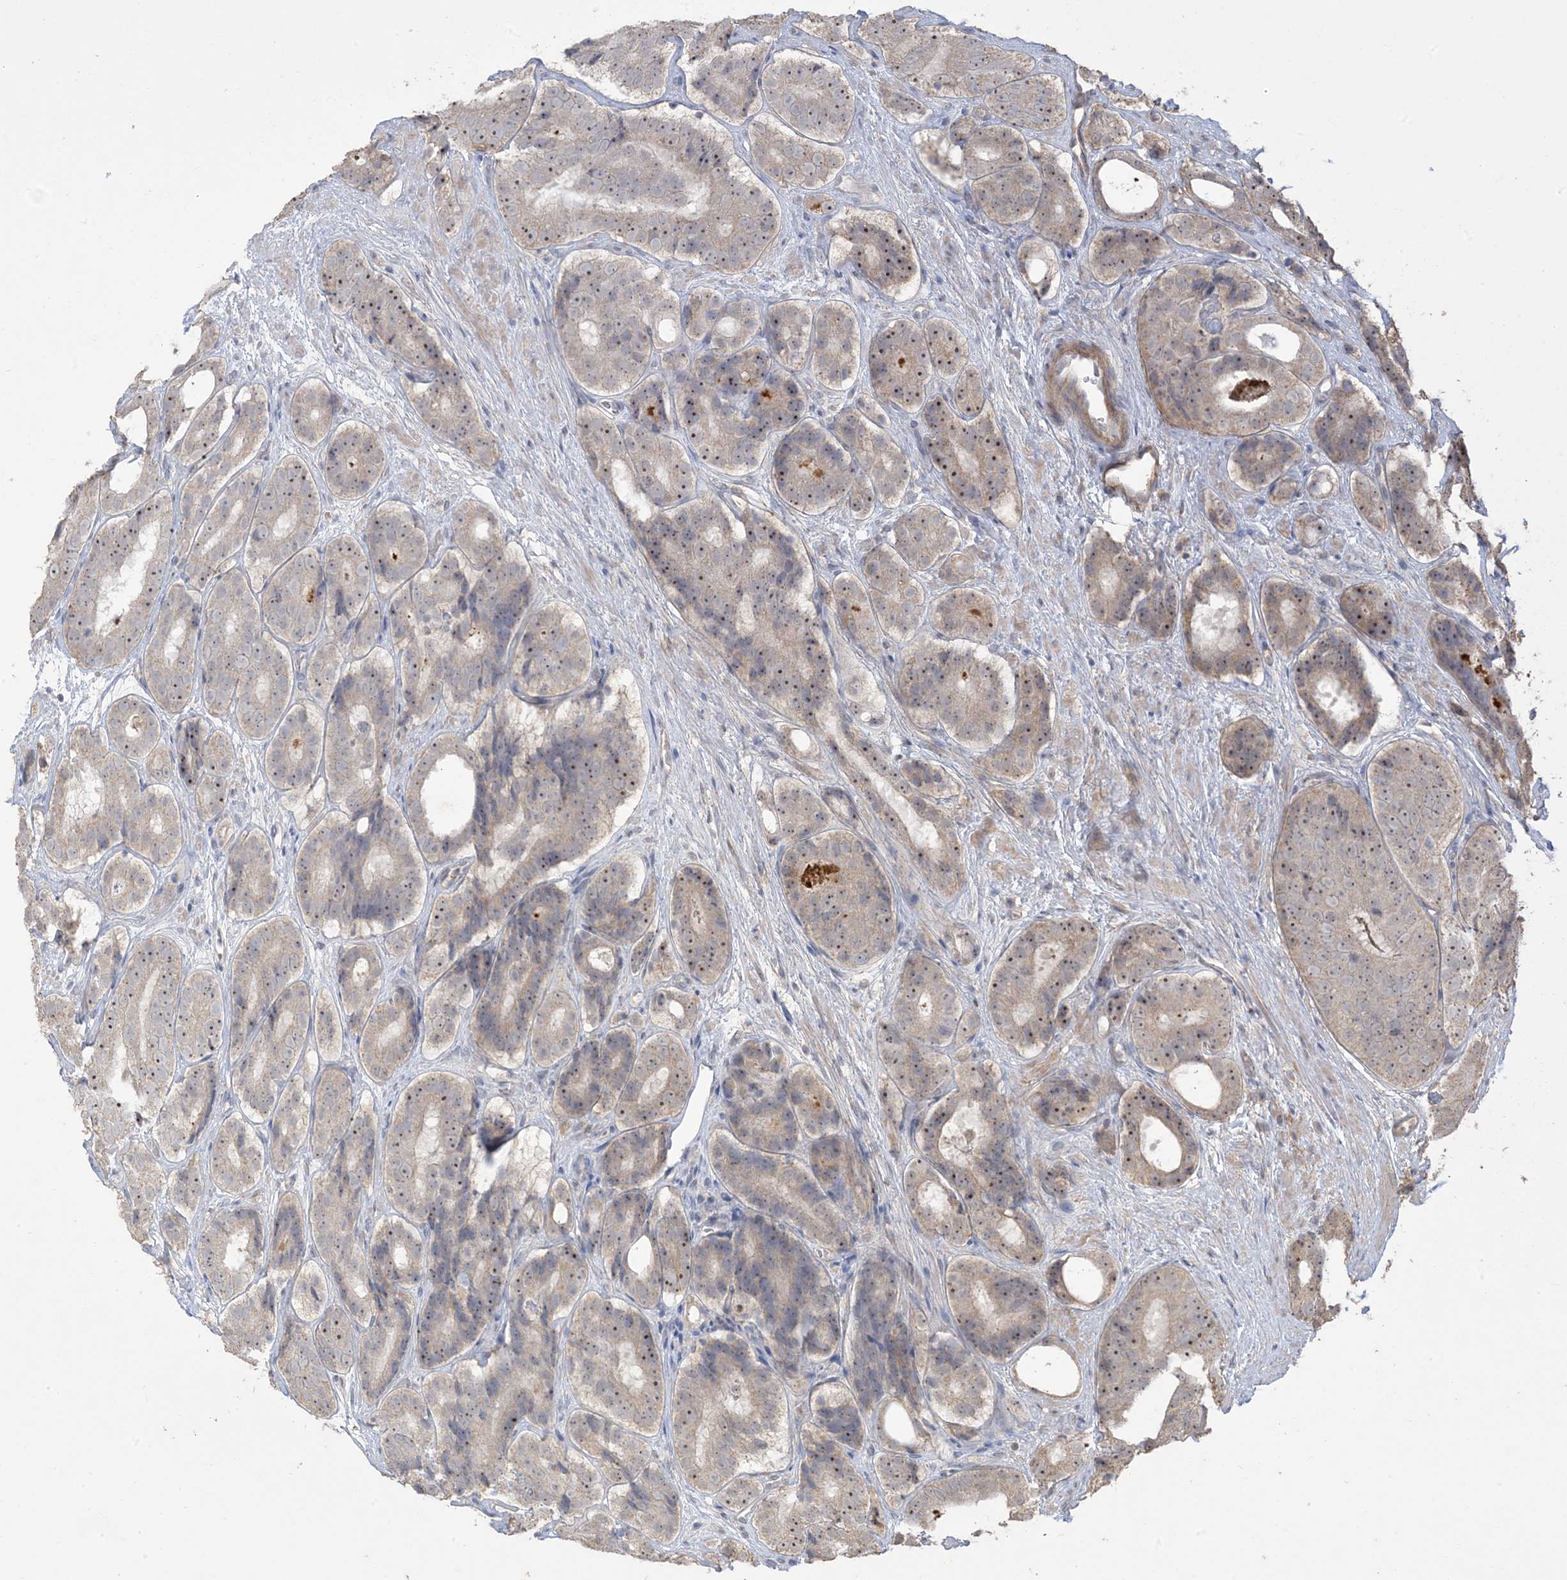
{"staining": {"intensity": "moderate", "quantity": "25%-75%", "location": "nuclear"}, "tissue": "prostate cancer", "cell_type": "Tumor cells", "image_type": "cancer", "snomed": [{"axis": "morphology", "description": "Adenocarcinoma, High grade"}, {"axis": "topography", "description": "Prostate"}], "caption": "A high-resolution photomicrograph shows immunohistochemistry (IHC) staining of prostate cancer, which shows moderate nuclear staining in approximately 25%-75% of tumor cells.", "gene": "KLHL18", "patient": {"sex": "male", "age": 56}}